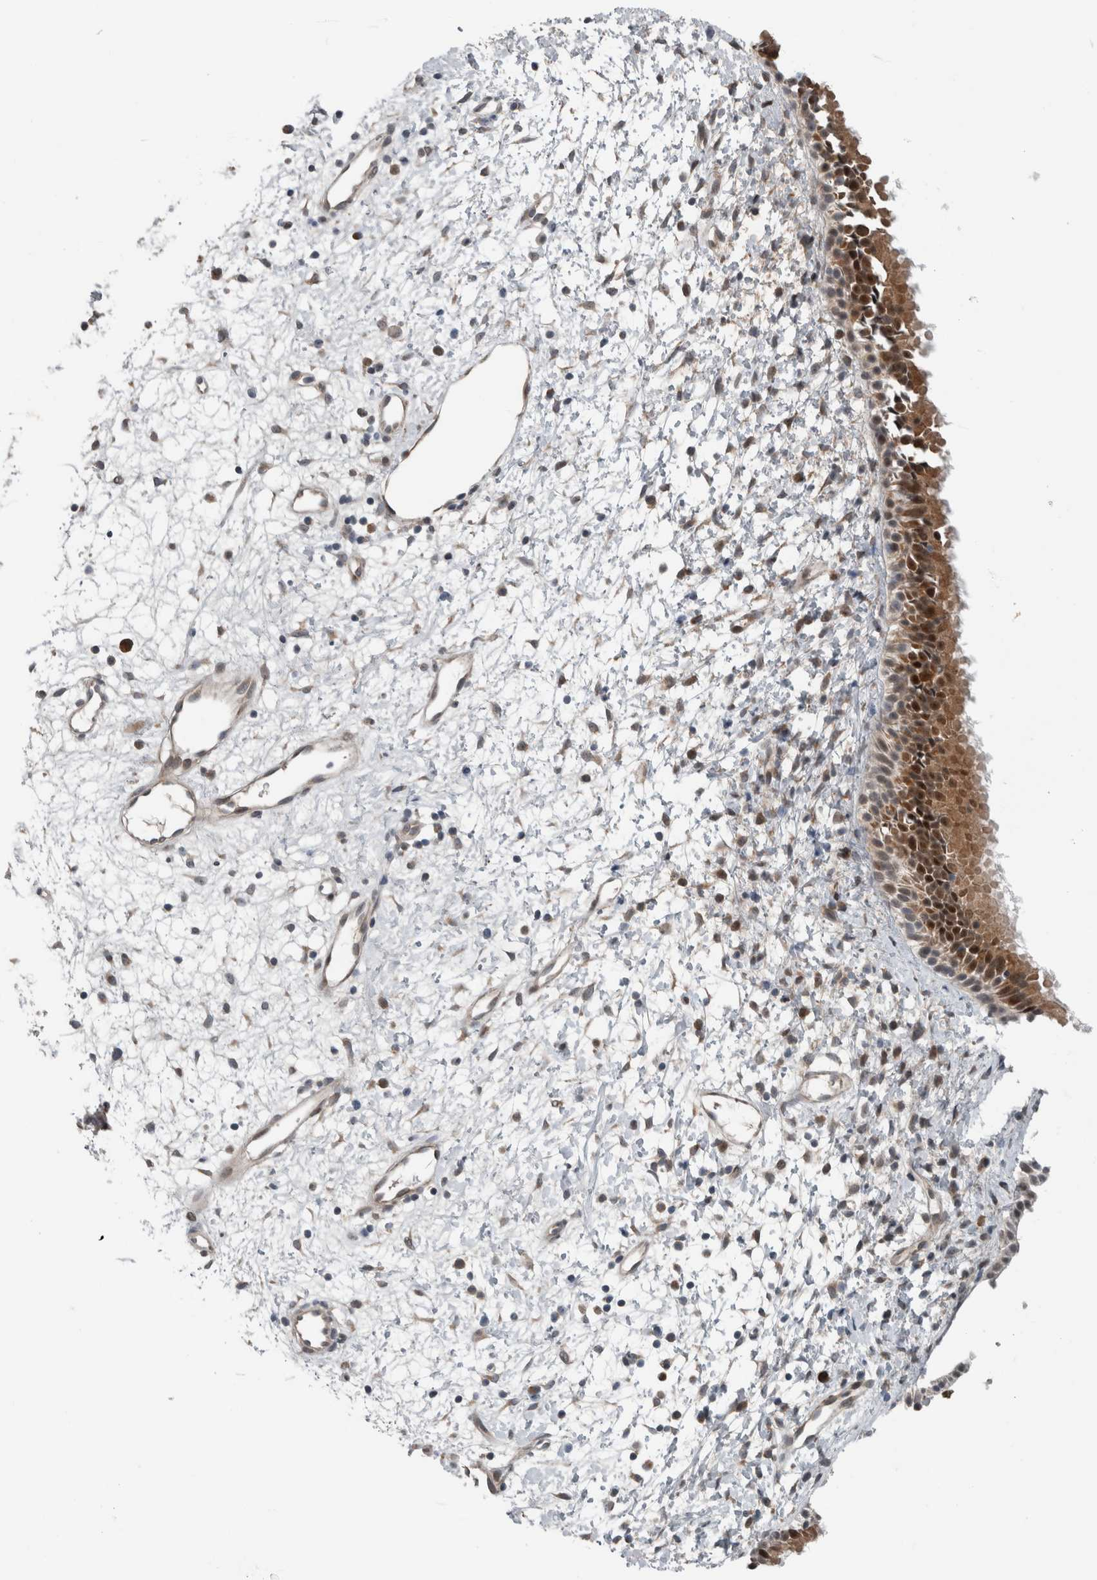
{"staining": {"intensity": "strong", "quantity": ">75%", "location": "cytoplasmic/membranous,nuclear"}, "tissue": "nasopharynx", "cell_type": "Respiratory epithelial cells", "image_type": "normal", "snomed": [{"axis": "morphology", "description": "Normal tissue, NOS"}, {"axis": "topography", "description": "Nasopharynx"}], "caption": "DAB immunohistochemical staining of benign human nasopharynx exhibits strong cytoplasmic/membranous,nuclear protein expression in approximately >75% of respiratory epithelial cells.", "gene": "GBA2", "patient": {"sex": "male", "age": 22}}